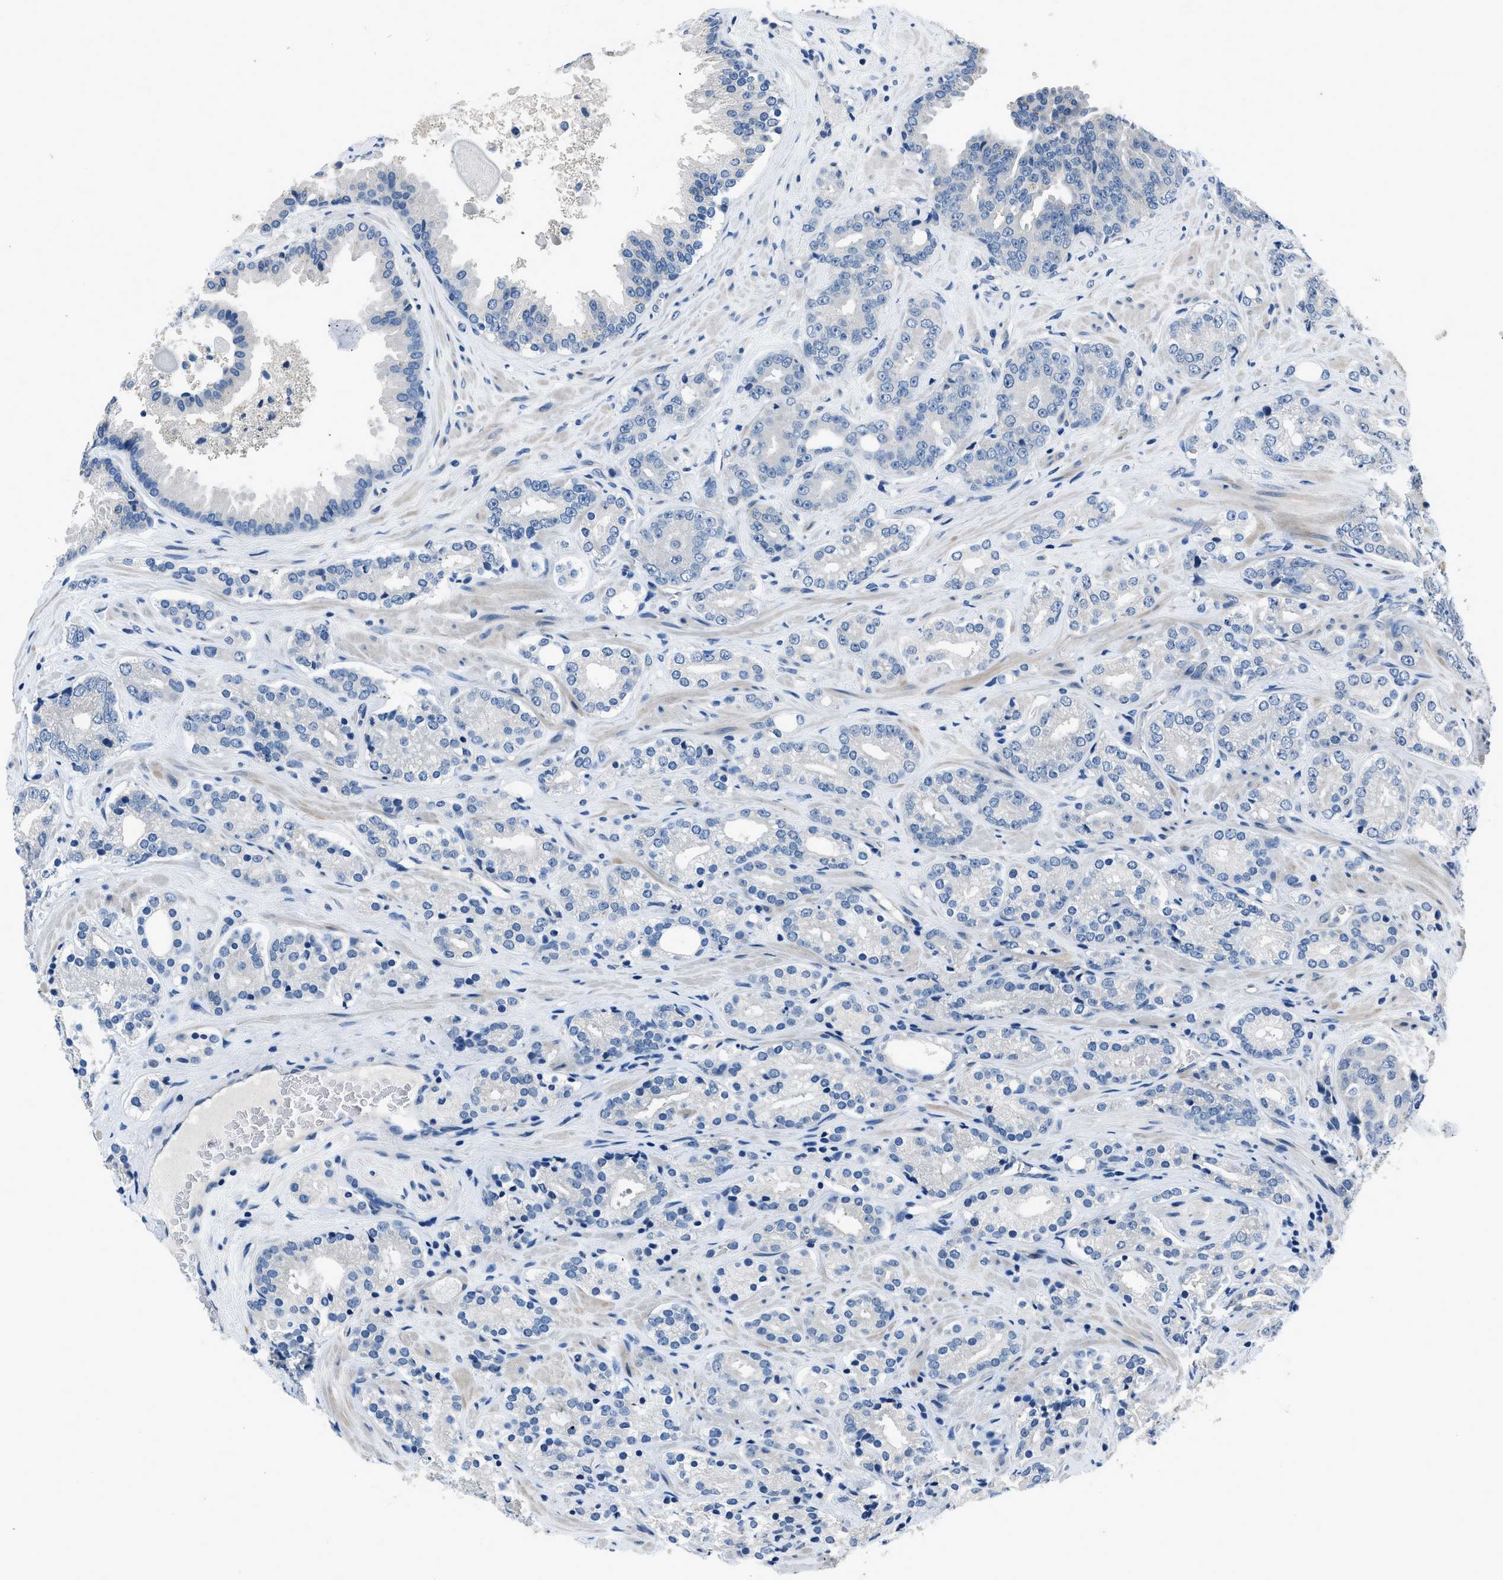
{"staining": {"intensity": "negative", "quantity": "none", "location": "none"}, "tissue": "prostate cancer", "cell_type": "Tumor cells", "image_type": "cancer", "snomed": [{"axis": "morphology", "description": "Adenocarcinoma, High grade"}, {"axis": "topography", "description": "Prostate"}], "caption": "IHC histopathology image of human prostate cancer stained for a protein (brown), which shows no staining in tumor cells.", "gene": "GJA3", "patient": {"sex": "male", "age": 71}}